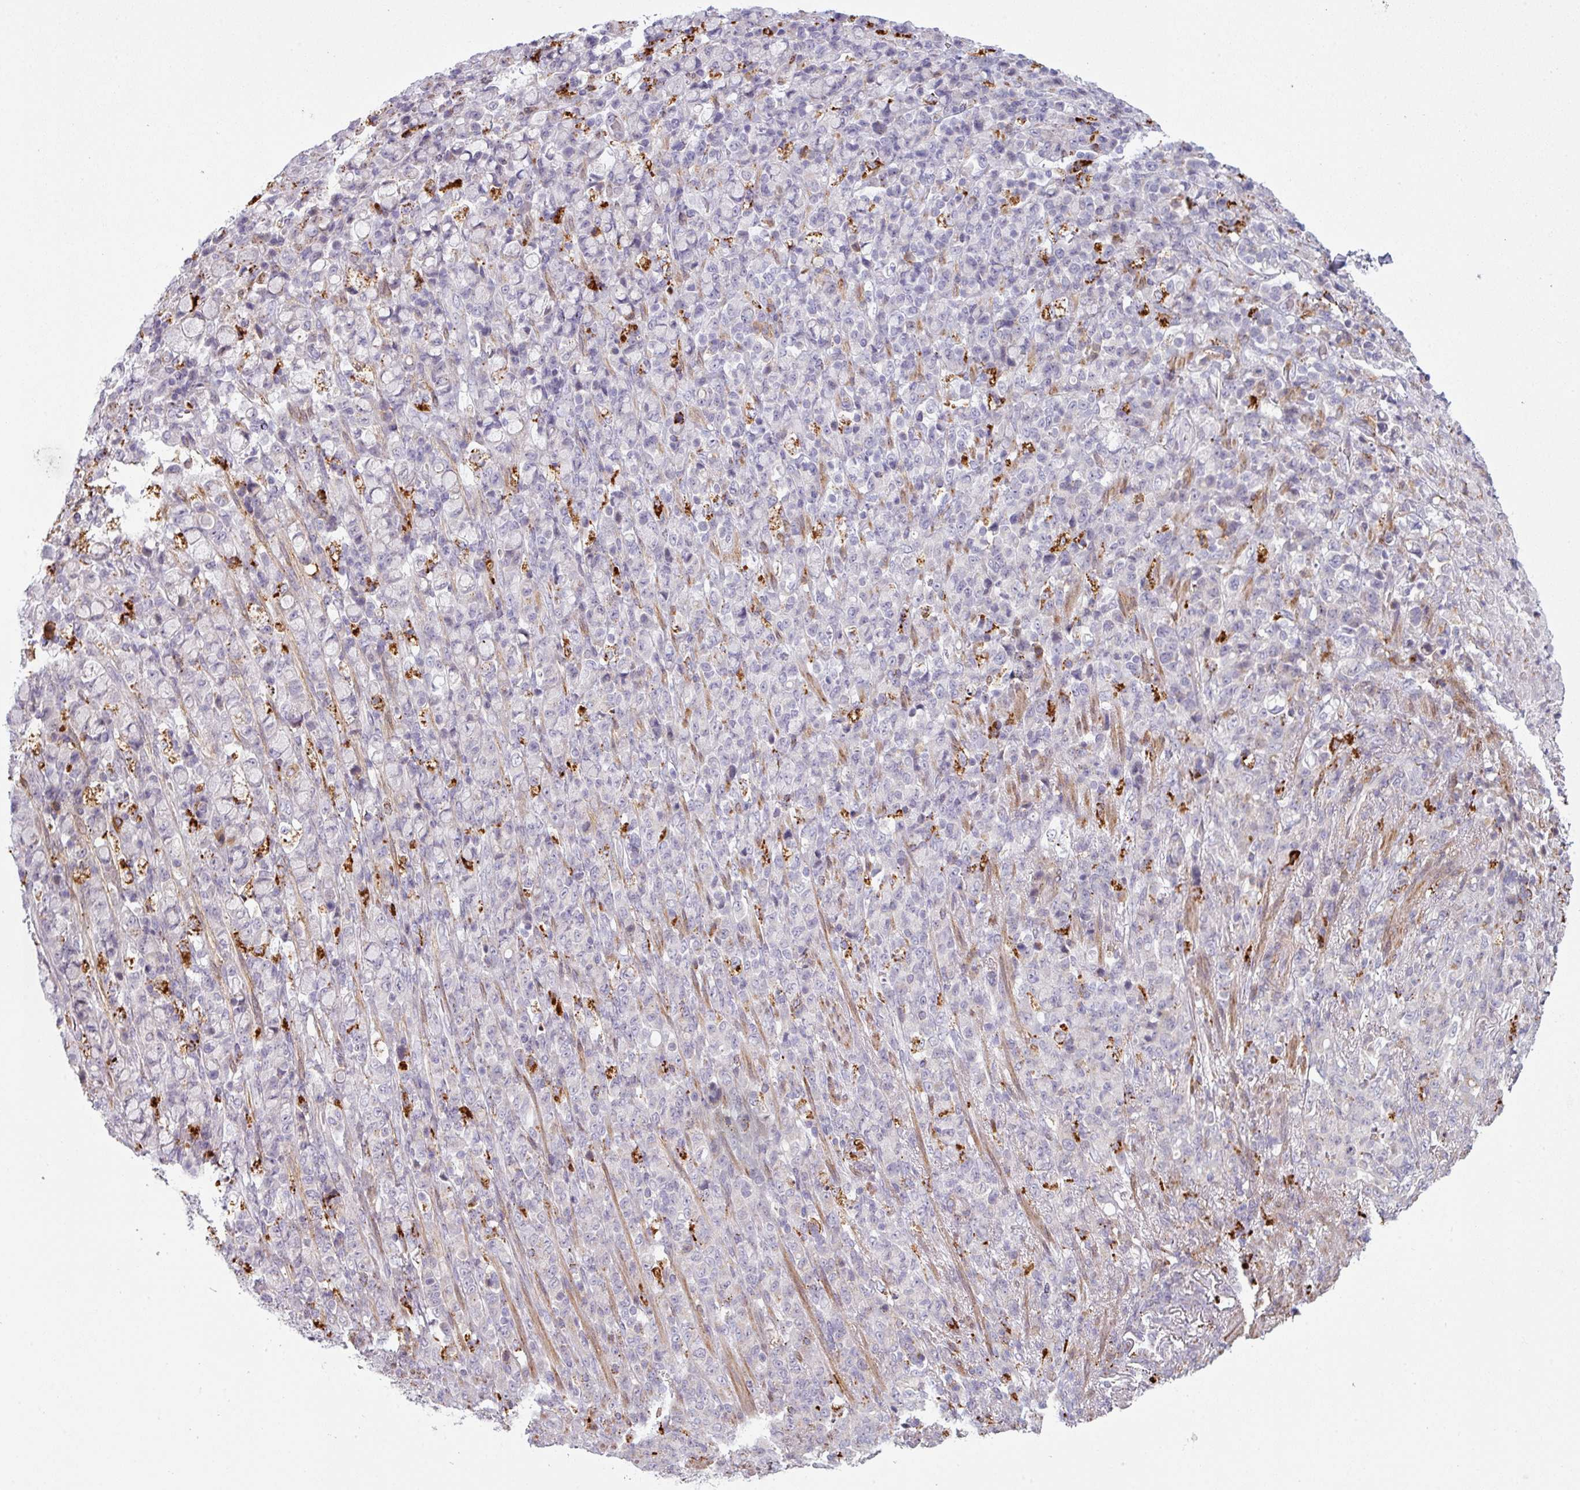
{"staining": {"intensity": "negative", "quantity": "none", "location": "none"}, "tissue": "stomach cancer", "cell_type": "Tumor cells", "image_type": "cancer", "snomed": [{"axis": "morphology", "description": "Normal tissue, NOS"}, {"axis": "morphology", "description": "Adenocarcinoma, NOS"}, {"axis": "topography", "description": "Stomach"}], "caption": "The micrograph displays no significant positivity in tumor cells of stomach adenocarcinoma.", "gene": "MAP7D2", "patient": {"sex": "female", "age": 79}}